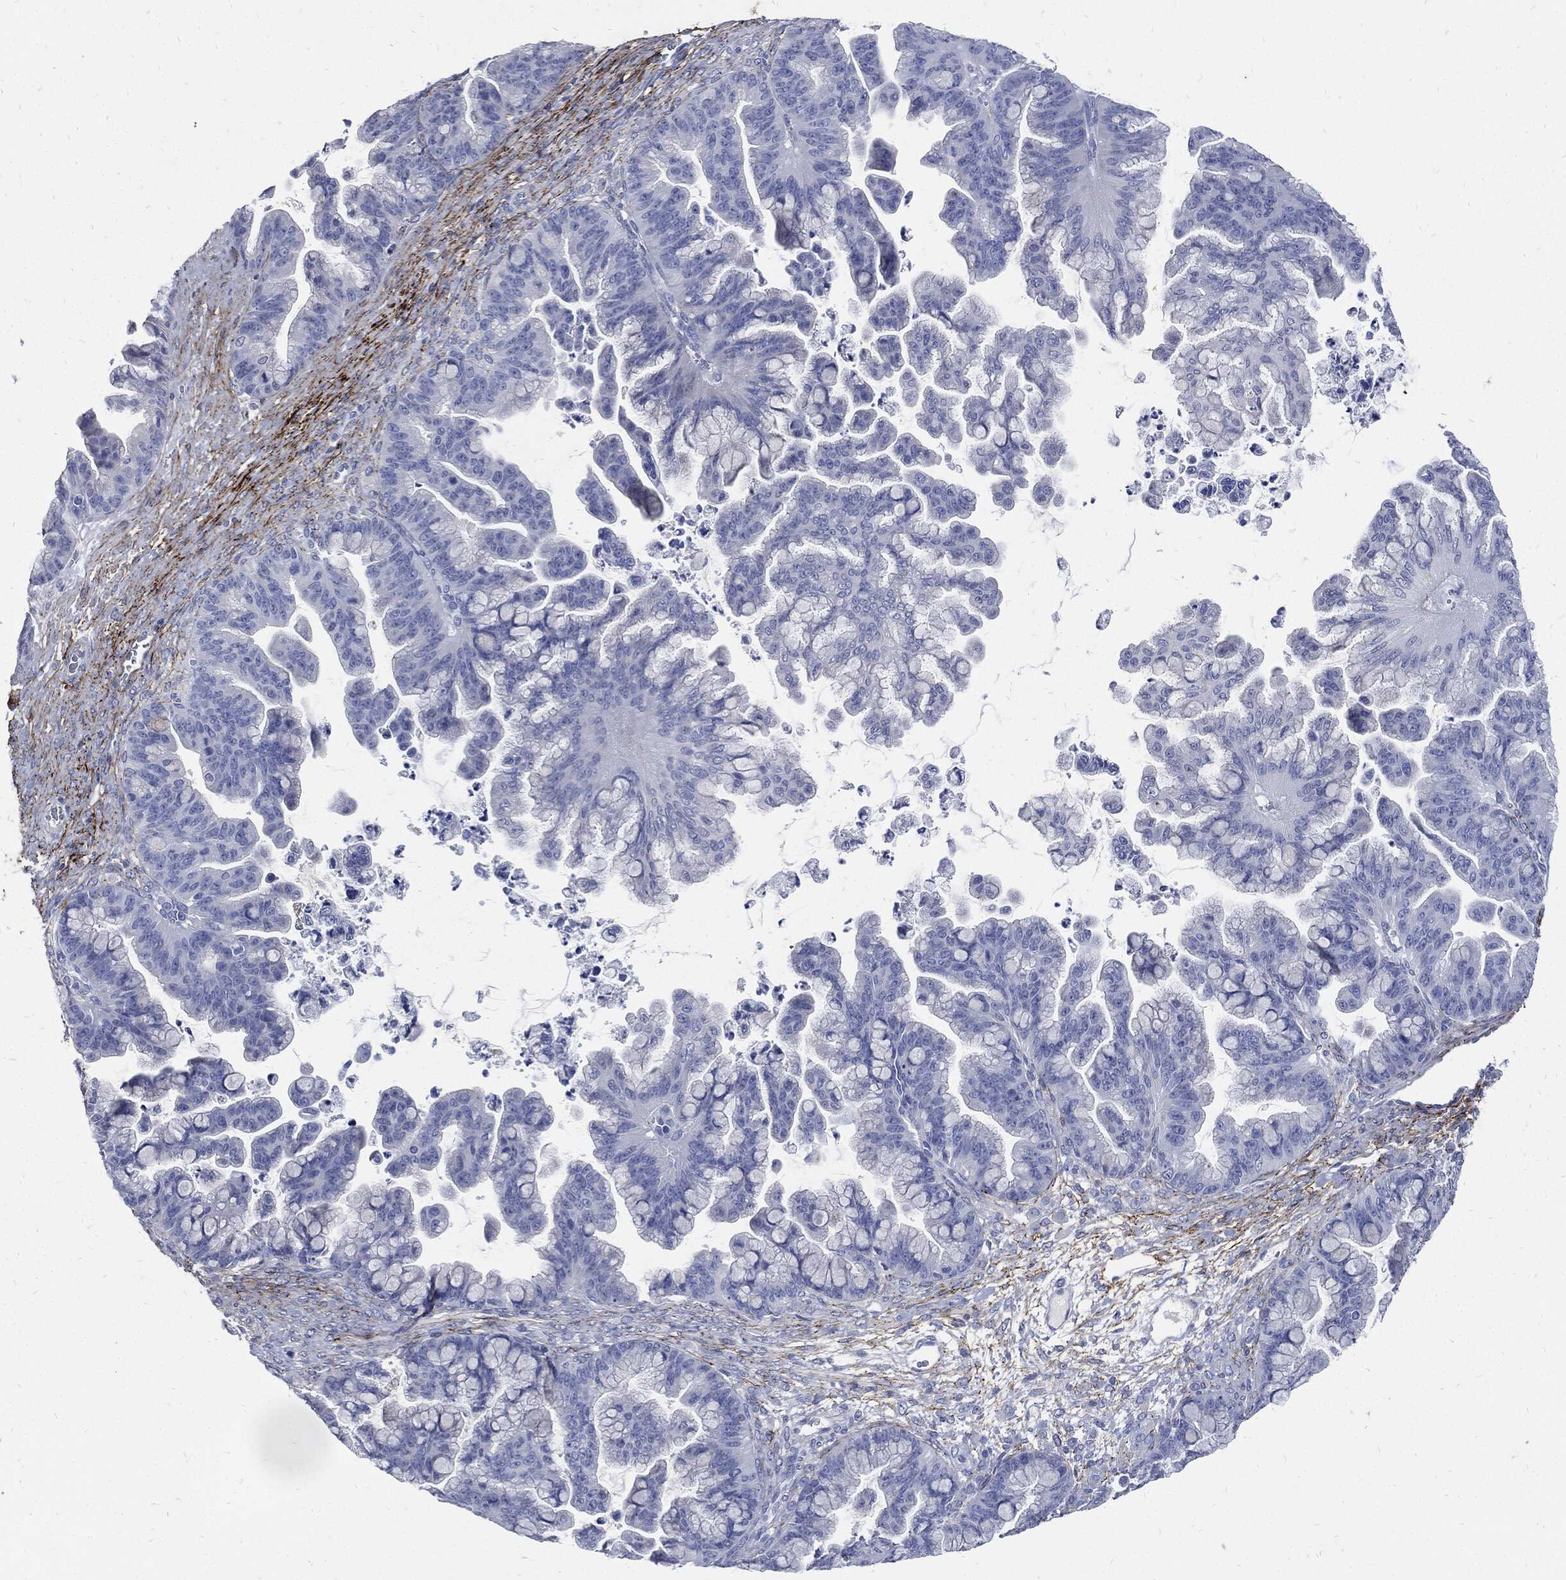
{"staining": {"intensity": "negative", "quantity": "none", "location": "none"}, "tissue": "ovarian cancer", "cell_type": "Tumor cells", "image_type": "cancer", "snomed": [{"axis": "morphology", "description": "Cystadenocarcinoma, mucinous, NOS"}, {"axis": "topography", "description": "Ovary"}], "caption": "The image reveals no staining of tumor cells in ovarian cancer.", "gene": "FBN1", "patient": {"sex": "female", "age": 67}}